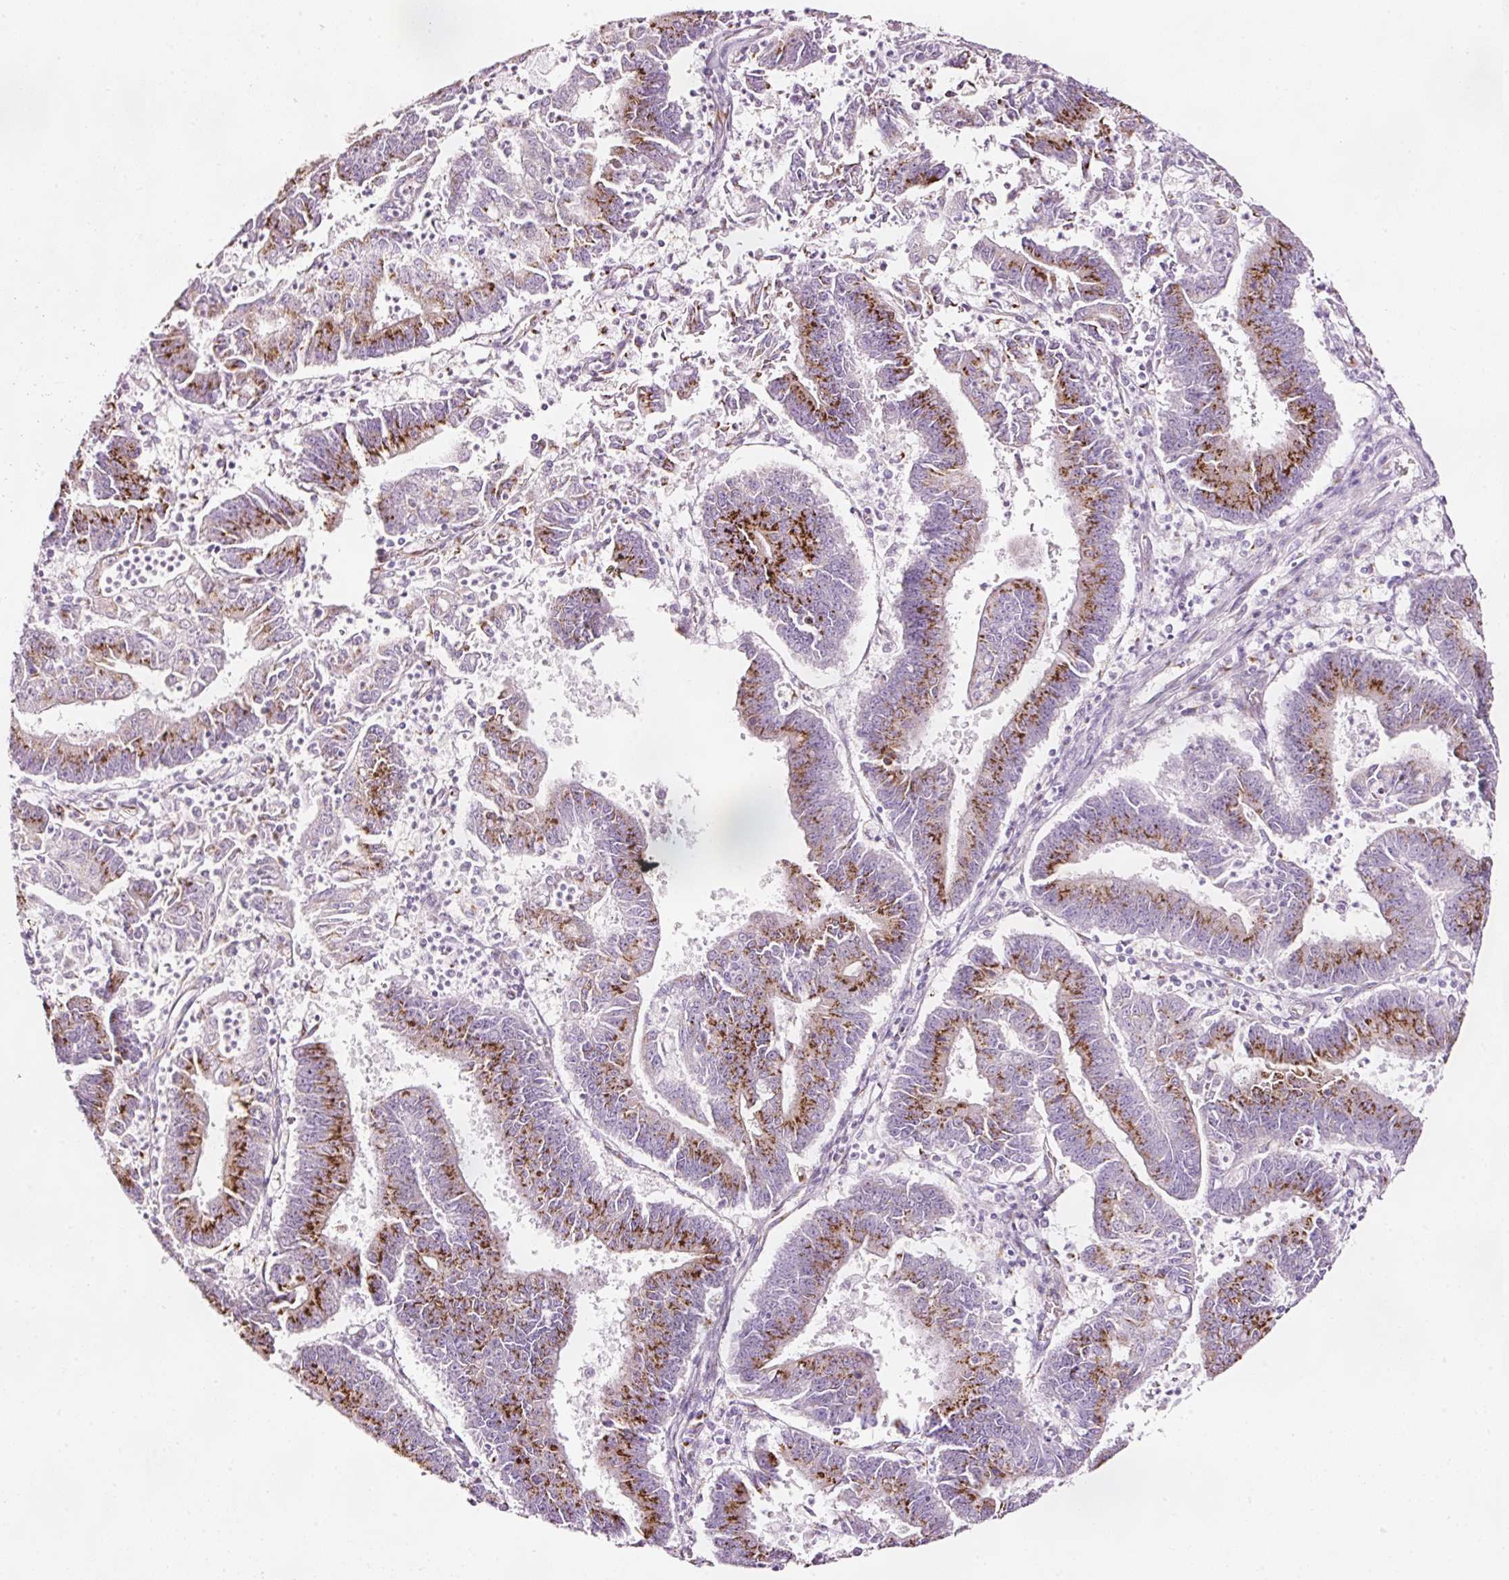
{"staining": {"intensity": "moderate", "quantity": ">75%", "location": "cytoplasmic/membranous"}, "tissue": "endometrial cancer", "cell_type": "Tumor cells", "image_type": "cancer", "snomed": [{"axis": "morphology", "description": "Adenocarcinoma, NOS"}, {"axis": "topography", "description": "Endometrium"}], "caption": "Tumor cells show moderate cytoplasmic/membranous expression in approximately >75% of cells in adenocarcinoma (endometrial).", "gene": "SDF4", "patient": {"sex": "female", "age": 73}}